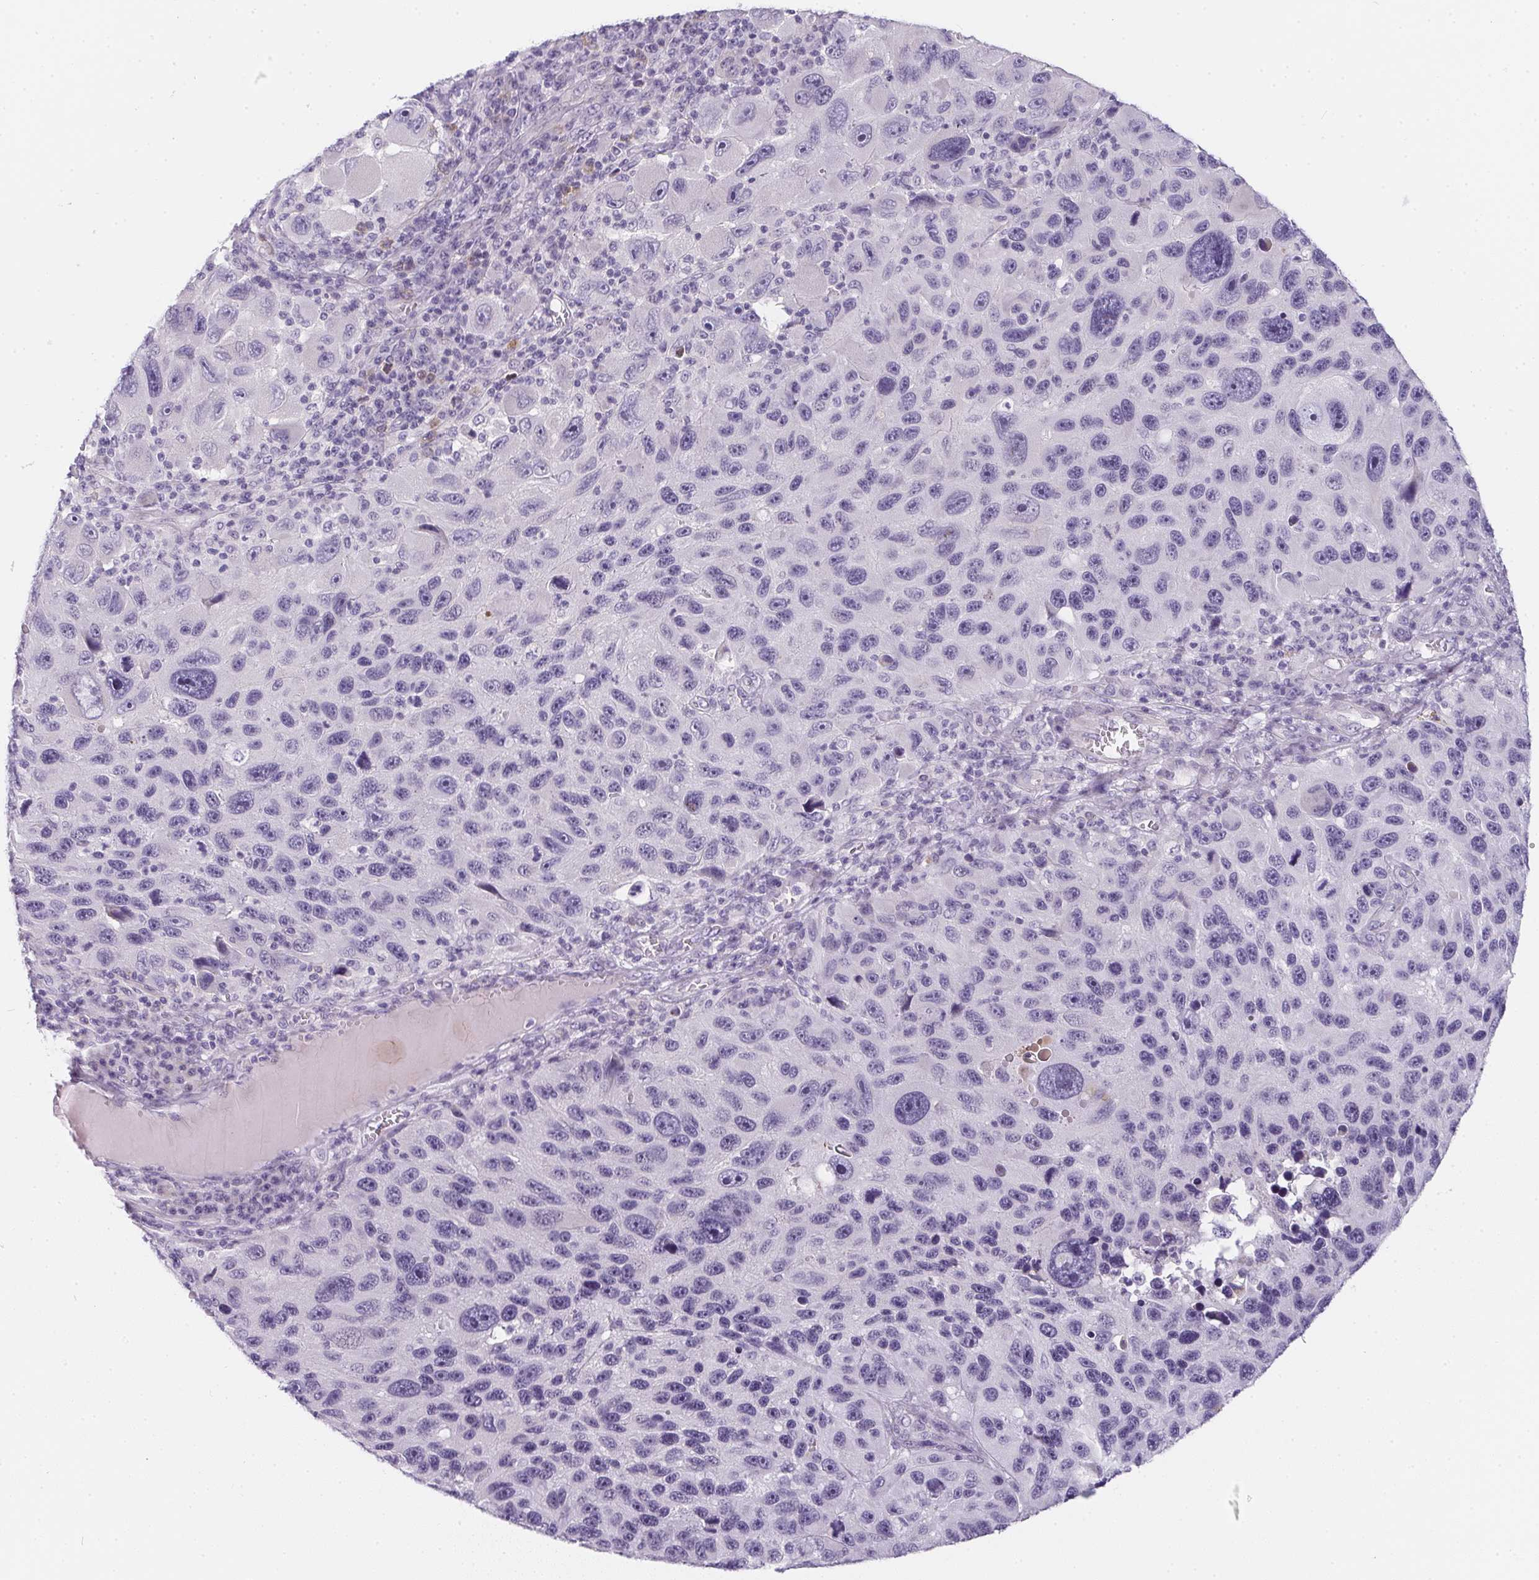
{"staining": {"intensity": "negative", "quantity": "none", "location": "none"}, "tissue": "melanoma", "cell_type": "Tumor cells", "image_type": "cancer", "snomed": [{"axis": "morphology", "description": "Malignant melanoma, NOS"}, {"axis": "topography", "description": "Skin"}], "caption": "This is an immunohistochemistry (IHC) image of malignant melanoma. There is no staining in tumor cells.", "gene": "MAP1A", "patient": {"sex": "male", "age": 53}}